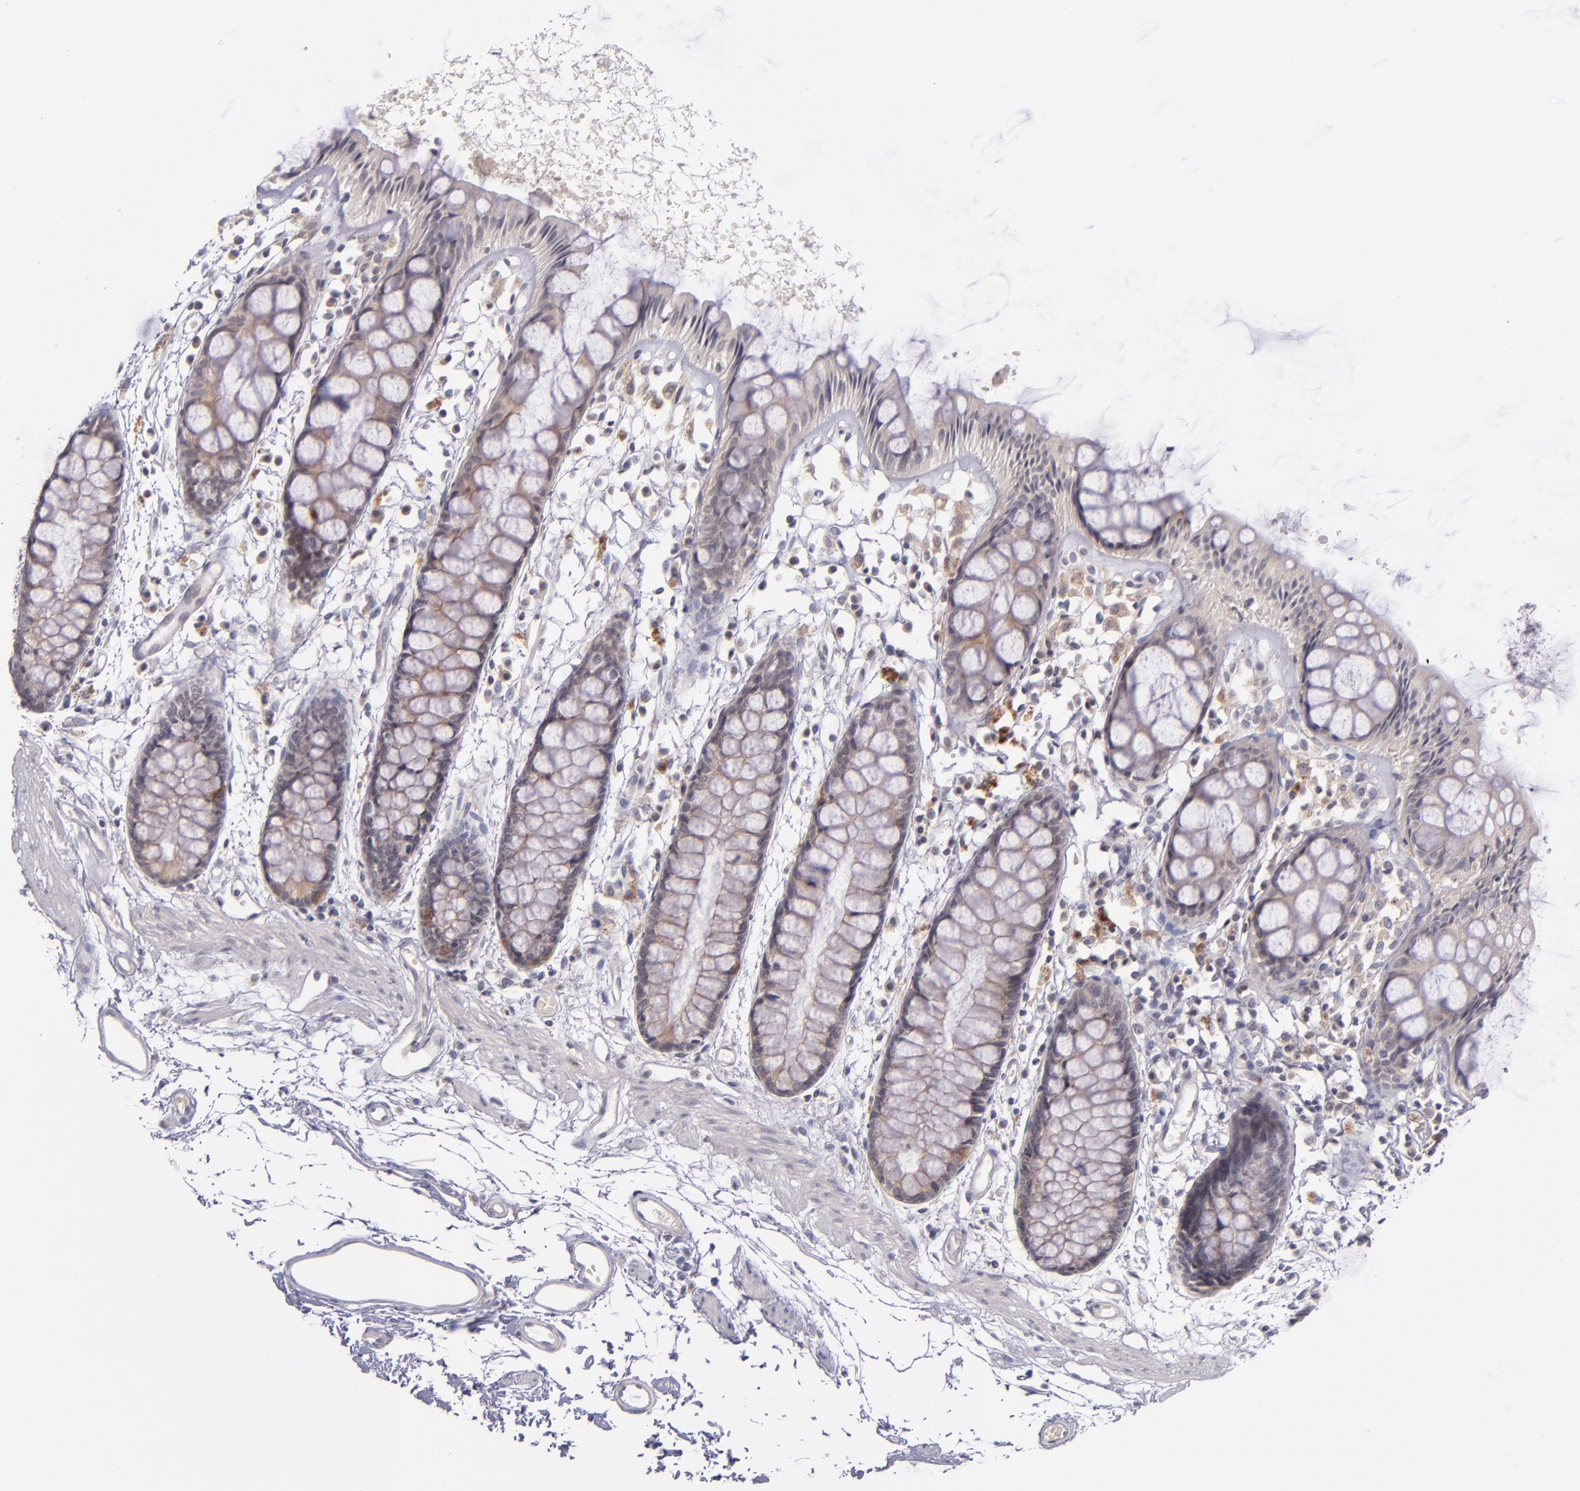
{"staining": {"intensity": "moderate", "quantity": ">75%", "location": "cytoplasmic/membranous"}, "tissue": "rectum", "cell_type": "Glandular cells", "image_type": "normal", "snomed": [{"axis": "morphology", "description": "Normal tissue, NOS"}, {"axis": "topography", "description": "Rectum"}], "caption": "Glandular cells reveal medium levels of moderate cytoplasmic/membranous staining in approximately >75% of cells in benign human rectum. (IHC, brightfield microscopy, high magnification).", "gene": "TSC2", "patient": {"sex": "female", "age": 66}}